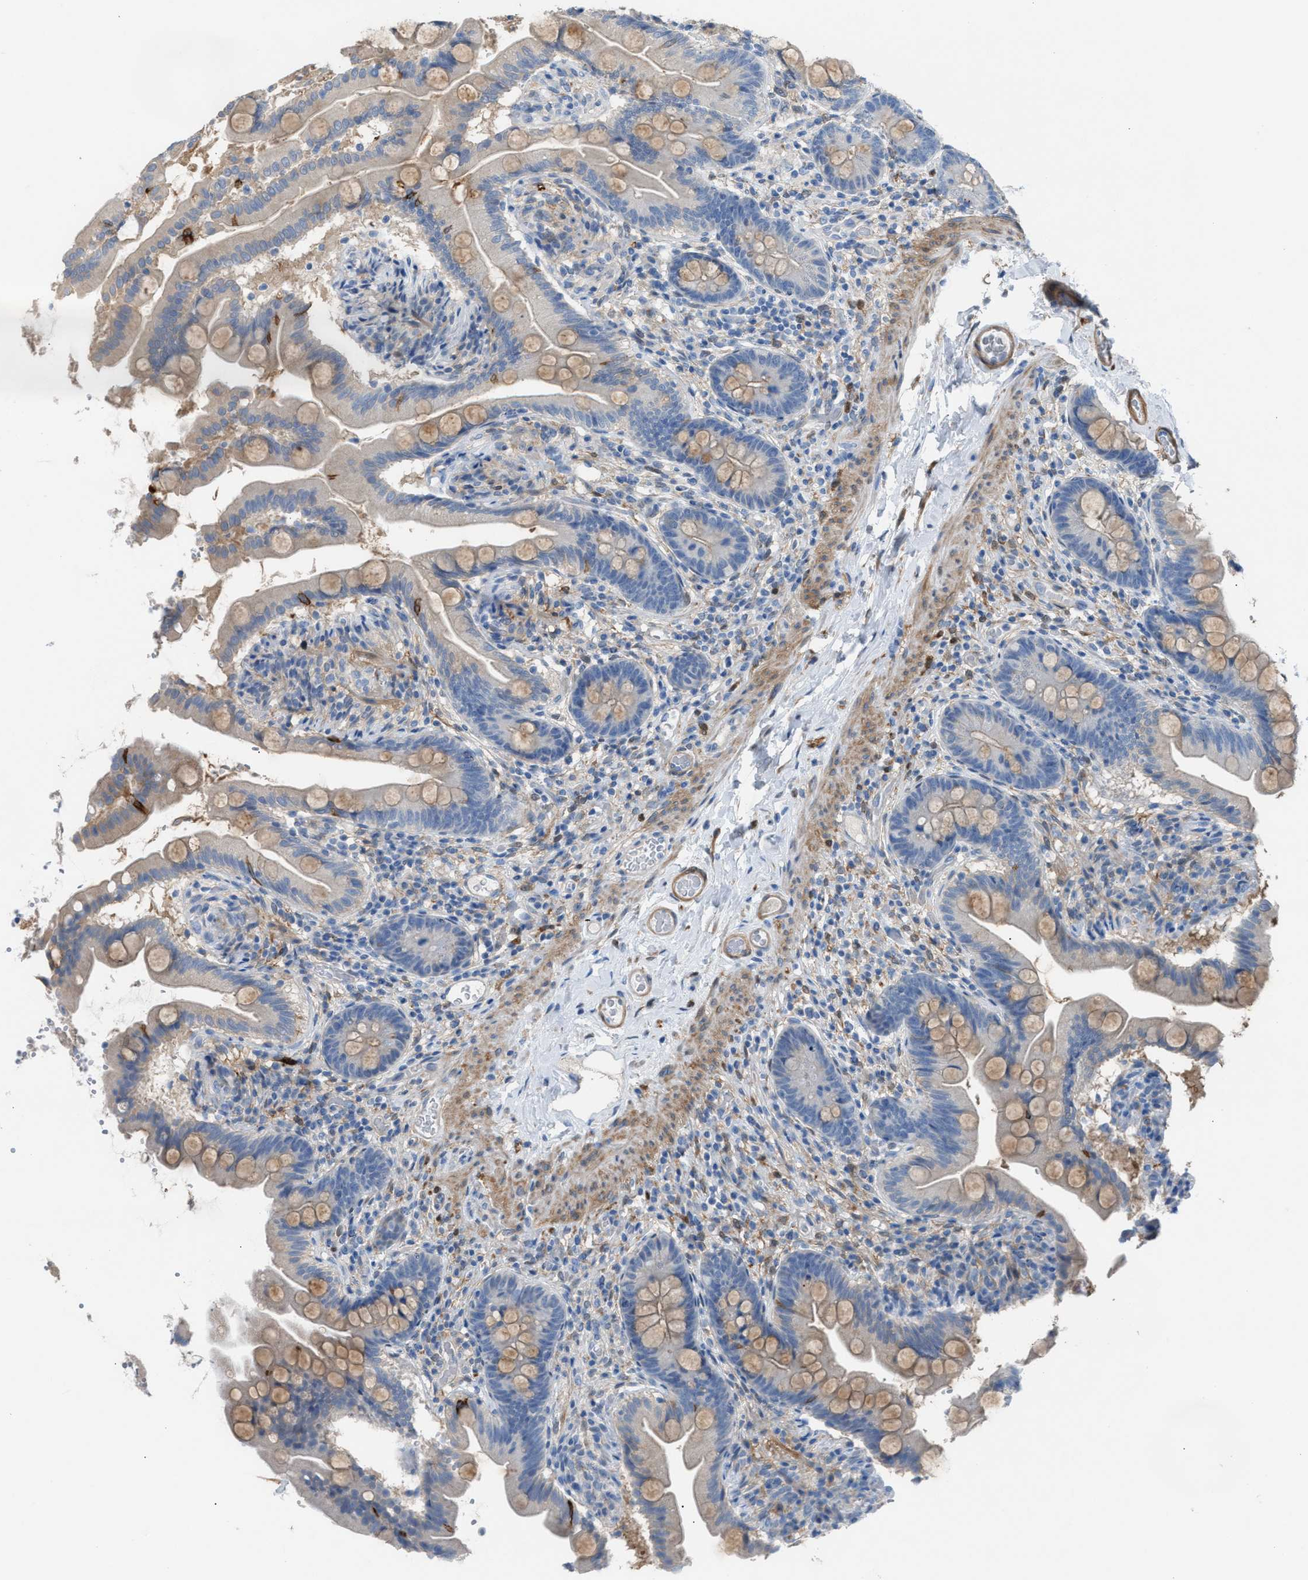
{"staining": {"intensity": "weak", "quantity": "25%-75%", "location": "cytoplasmic/membranous"}, "tissue": "small intestine", "cell_type": "Glandular cells", "image_type": "normal", "snomed": [{"axis": "morphology", "description": "Normal tissue, NOS"}, {"axis": "topography", "description": "Small intestine"}], "caption": "Small intestine stained with IHC exhibits weak cytoplasmic/membranous staining in about 25%-75% of glandular cells.", "gene": "ASPA", "patient": {"sex": "female", "age": 56}}